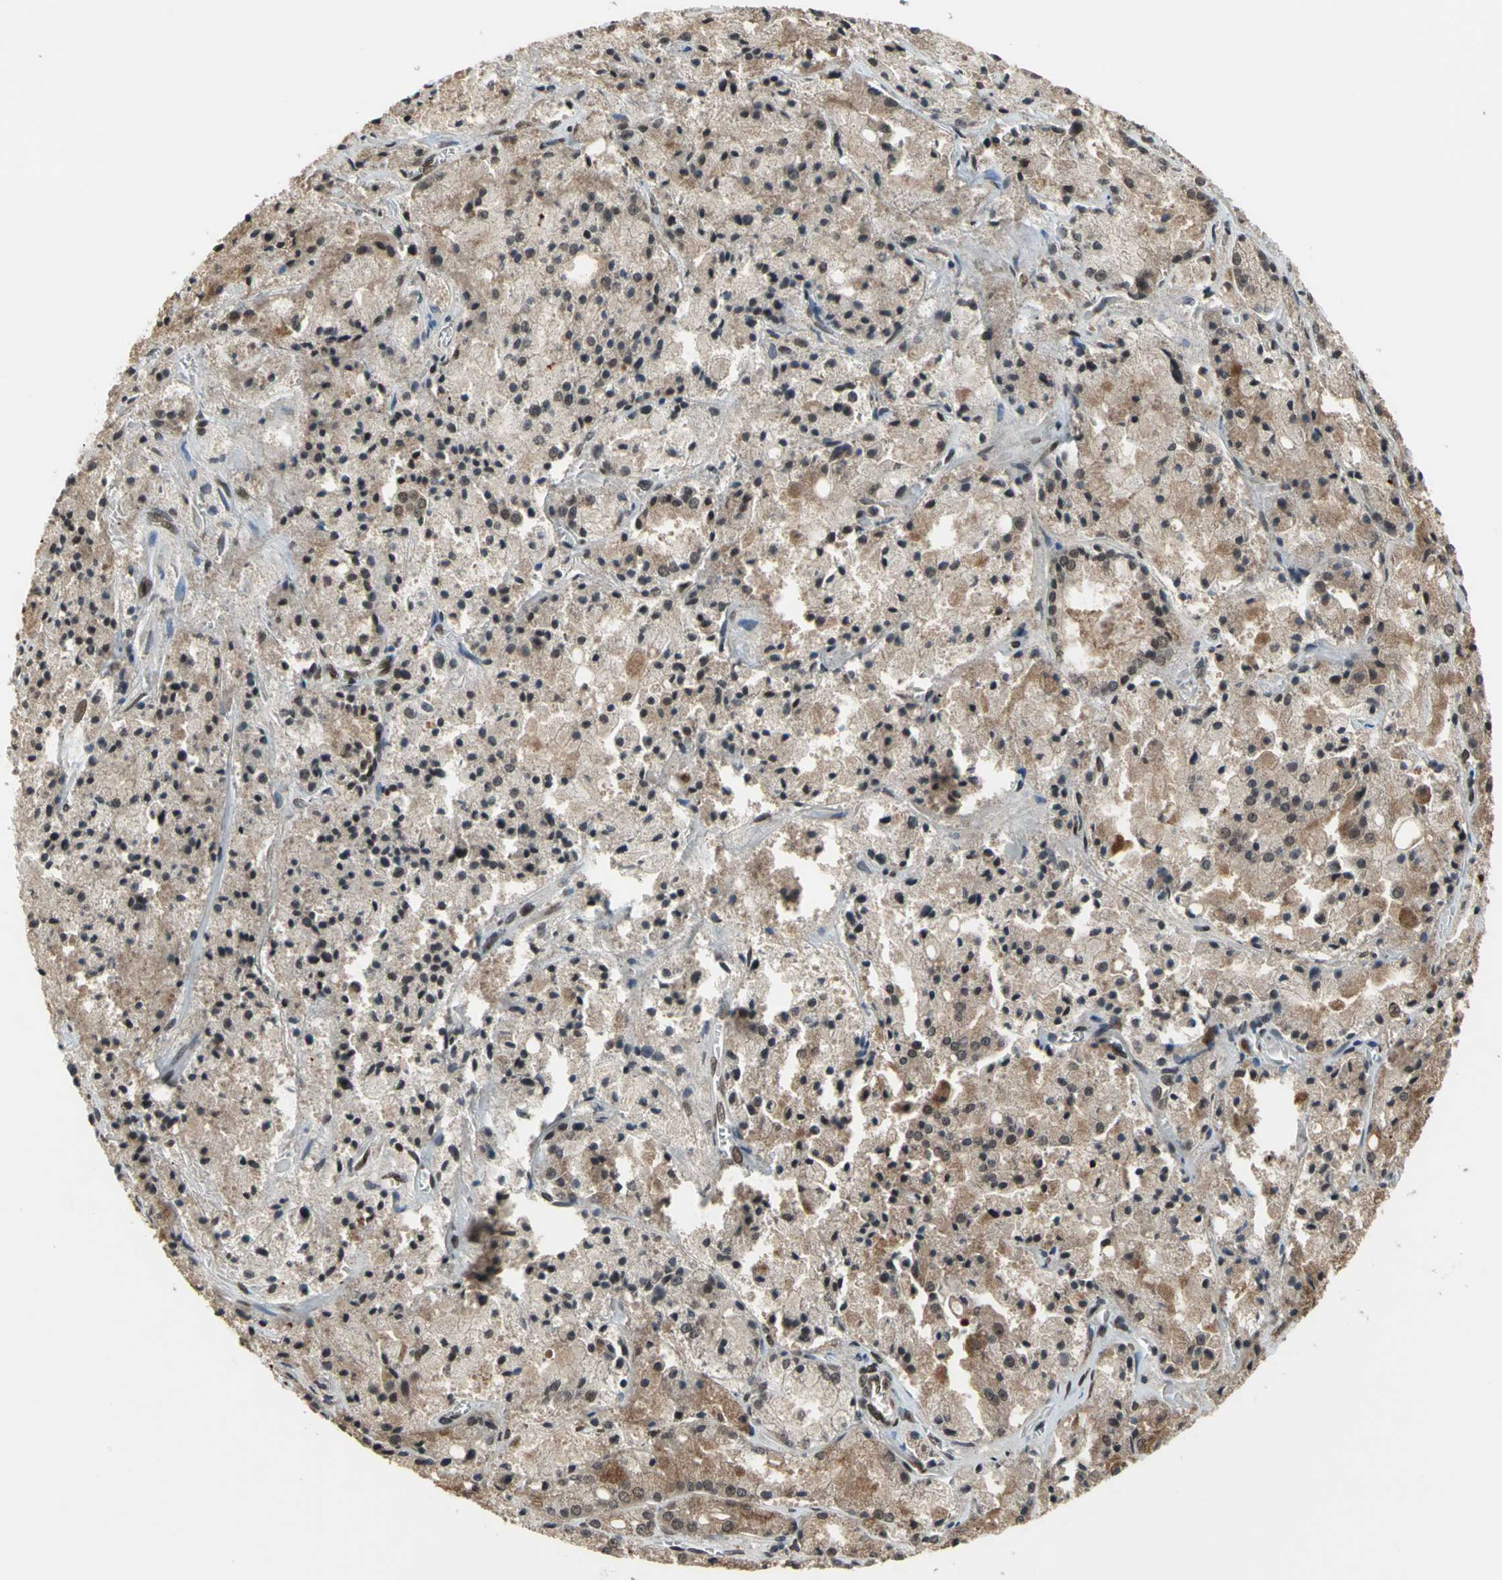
{"staining": {"intensity": "moderate", "quantity": ">75%", "location": "cytoplasmic/membranous,nuclear"}, "tissue": "prostate cancer", "cell_type": "Tumor cells", "image_type": "cancer", "snomed": [{"axis": "morphology", "description": "Adenocarcinoma, Low grade"}, {"axis": "topography", "description": "Prostate"}], "caption": "Immunohistochemistry (DAB (3,3'-diaminobenzidine)) staining of human prostate cancer (adenocarcinoma (low-grade)) displays moderate cytoplasmic/membranous and nuclear protein staining in about >75% of tumor cells.", "gene": "ISY1", "patient": {"sex": "male", "age": 64}}